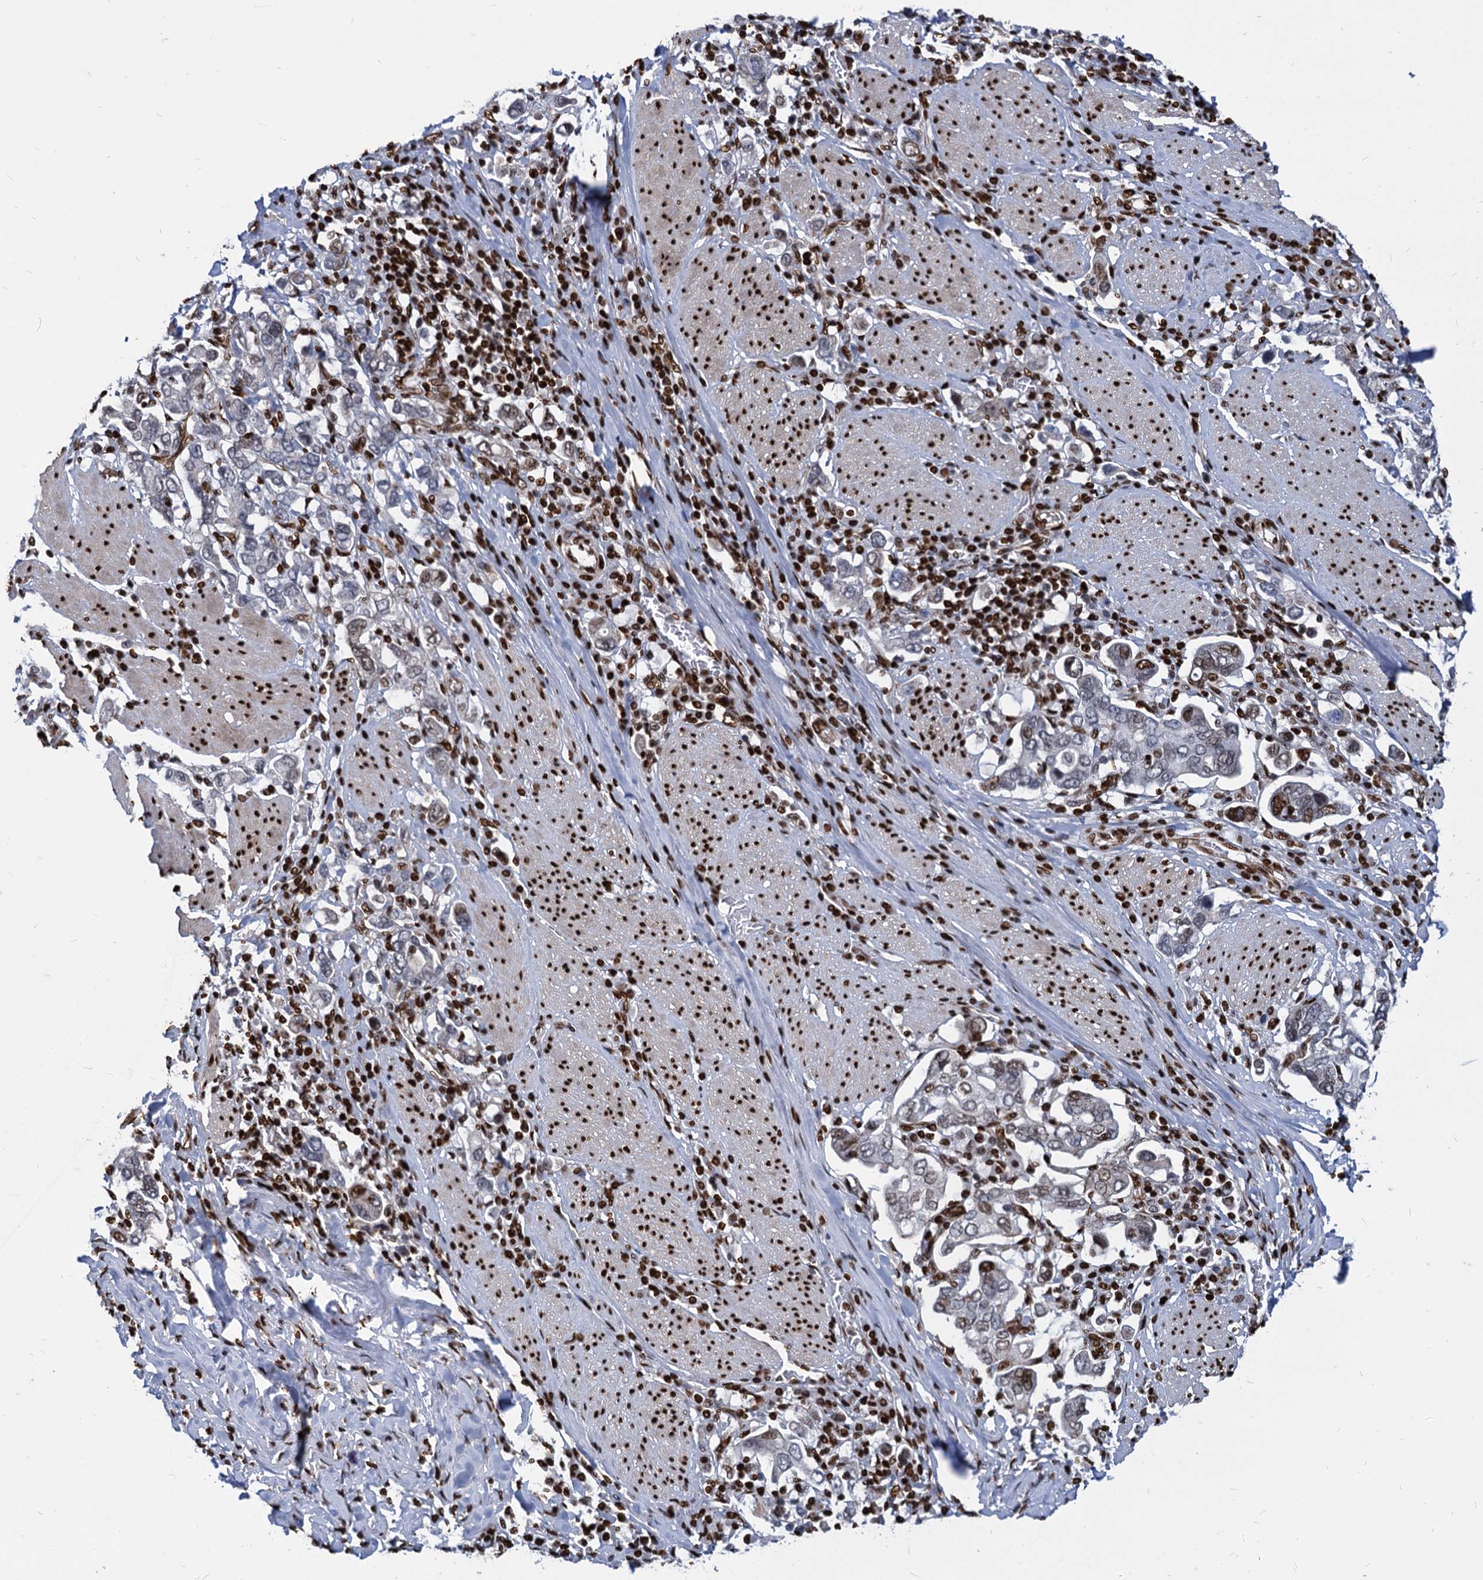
{"staining": {"intensity": "moderate", "quantity": "<25%", "location": "nuclear"}, "tissue": "stomach cancer", "cell_type": "Tumor cells", "image_type": "cancer", "snomed": [{"axis": "morphology", "description": "Adenocarcinoma, NOS"}, {"axis": "topography", "description": "Stomach, upper"}], "caption": "This is a photomicrograph of immunohistochemistry (IHC) staining of stomach cancer (adenocarcinoma), which shows moderate staining in the nuclear of tumor cells.", "gene": "MECP2", "patient": {"sex": "male", "age": 62}}